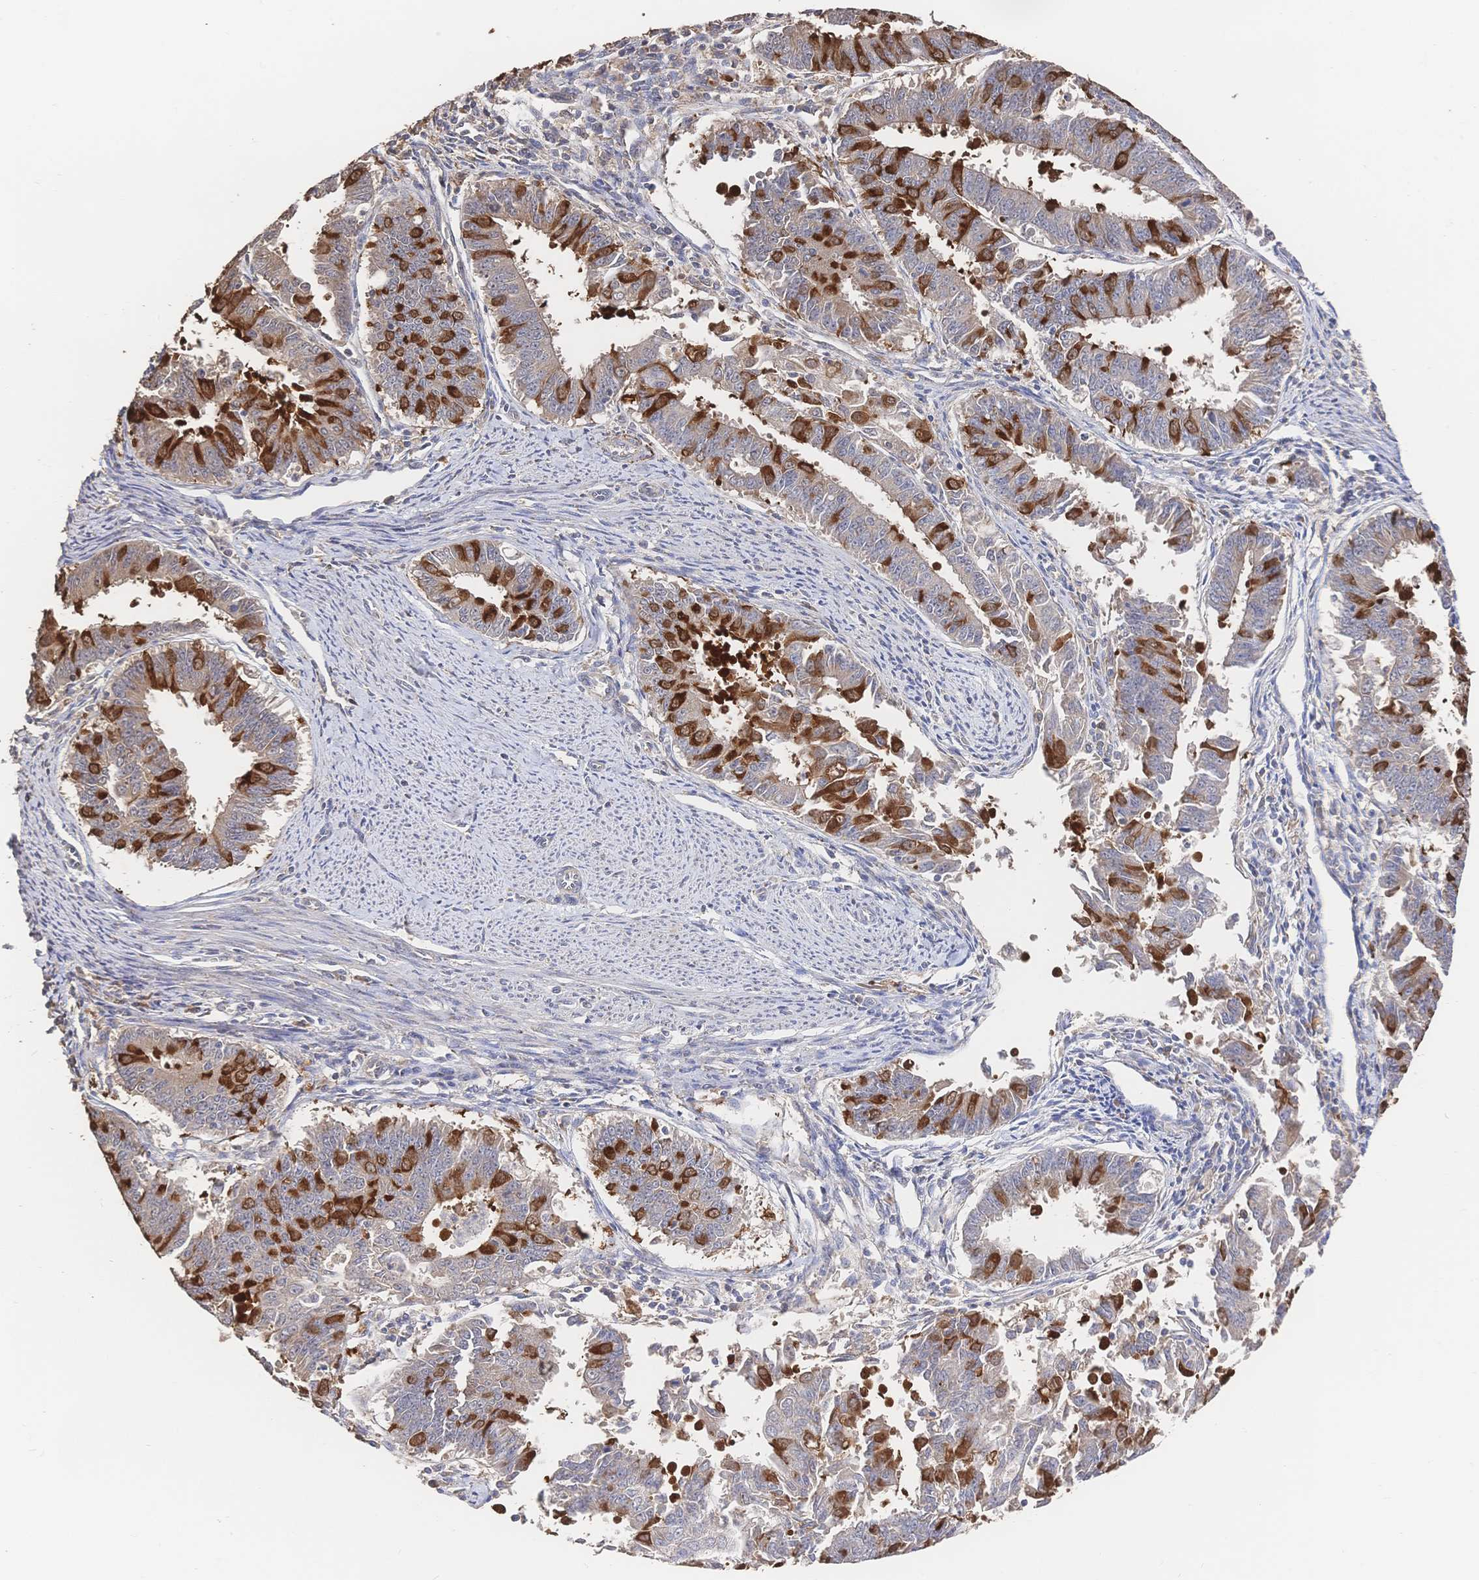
{"staining": {"intensity": "strong", "quantity": "25%-75%", "location": "cytoplasmic/membranous"}, "tissue": "endometrial cancer", "cell_type": "Tumor cells", "image_type": "cancer", "snomed": [{"axis": "morphology", "description": "Adenocarcinoma, NOS"}, {"axis": "topography", "description": "Endometrium"}], "caption": "The image demonstrates staining of endometrial cancer (adenocarcinoma), revealing strong cytoplasmic/membranous protein staining (brown color) within tumor cells.", "gene": "DNAJA4", "patient": {"sex": "female", "age": 73}}